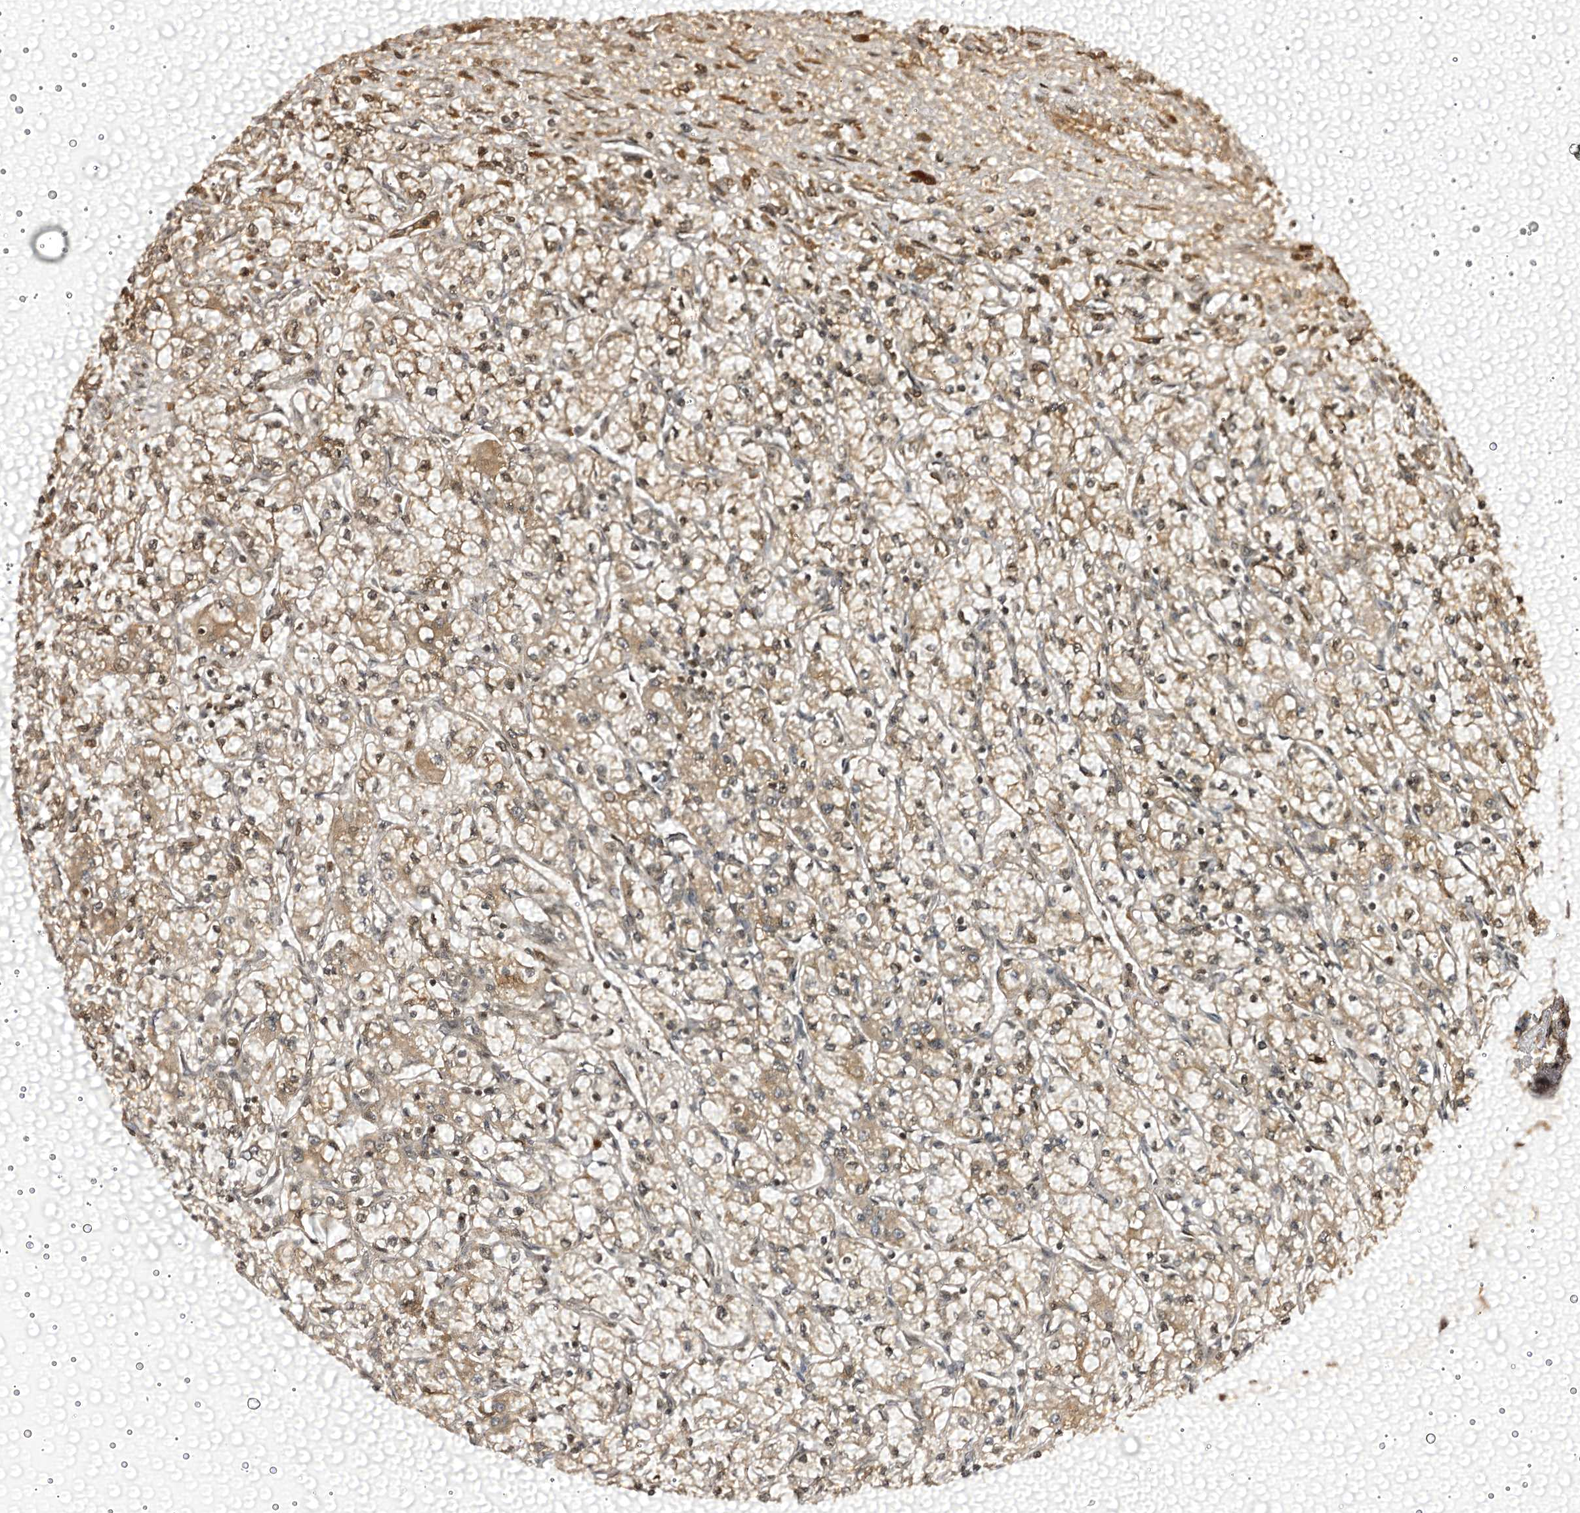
{"staining": {"intensity": "weak", "quantity": ">75%", "location": "cytoplasmic/membranous"}, "tissue": "renal cancer", "cell_type": "Tumor cells", "image_type": "cancer", "snomed": [{"axis": "morphology", "description": "Adenocarcinoma, NOS"}, {"axis": "topography", "description": "Kidney"}], "caption": "Immunohistochemical staining of adenocarcinoma (renal) demonstrates weak cytoplasmic/membranous protein staining in about >75% of tumor cells.", "gene": "TRAPPC4", "patient": {"sex": "male", "age": 59}}